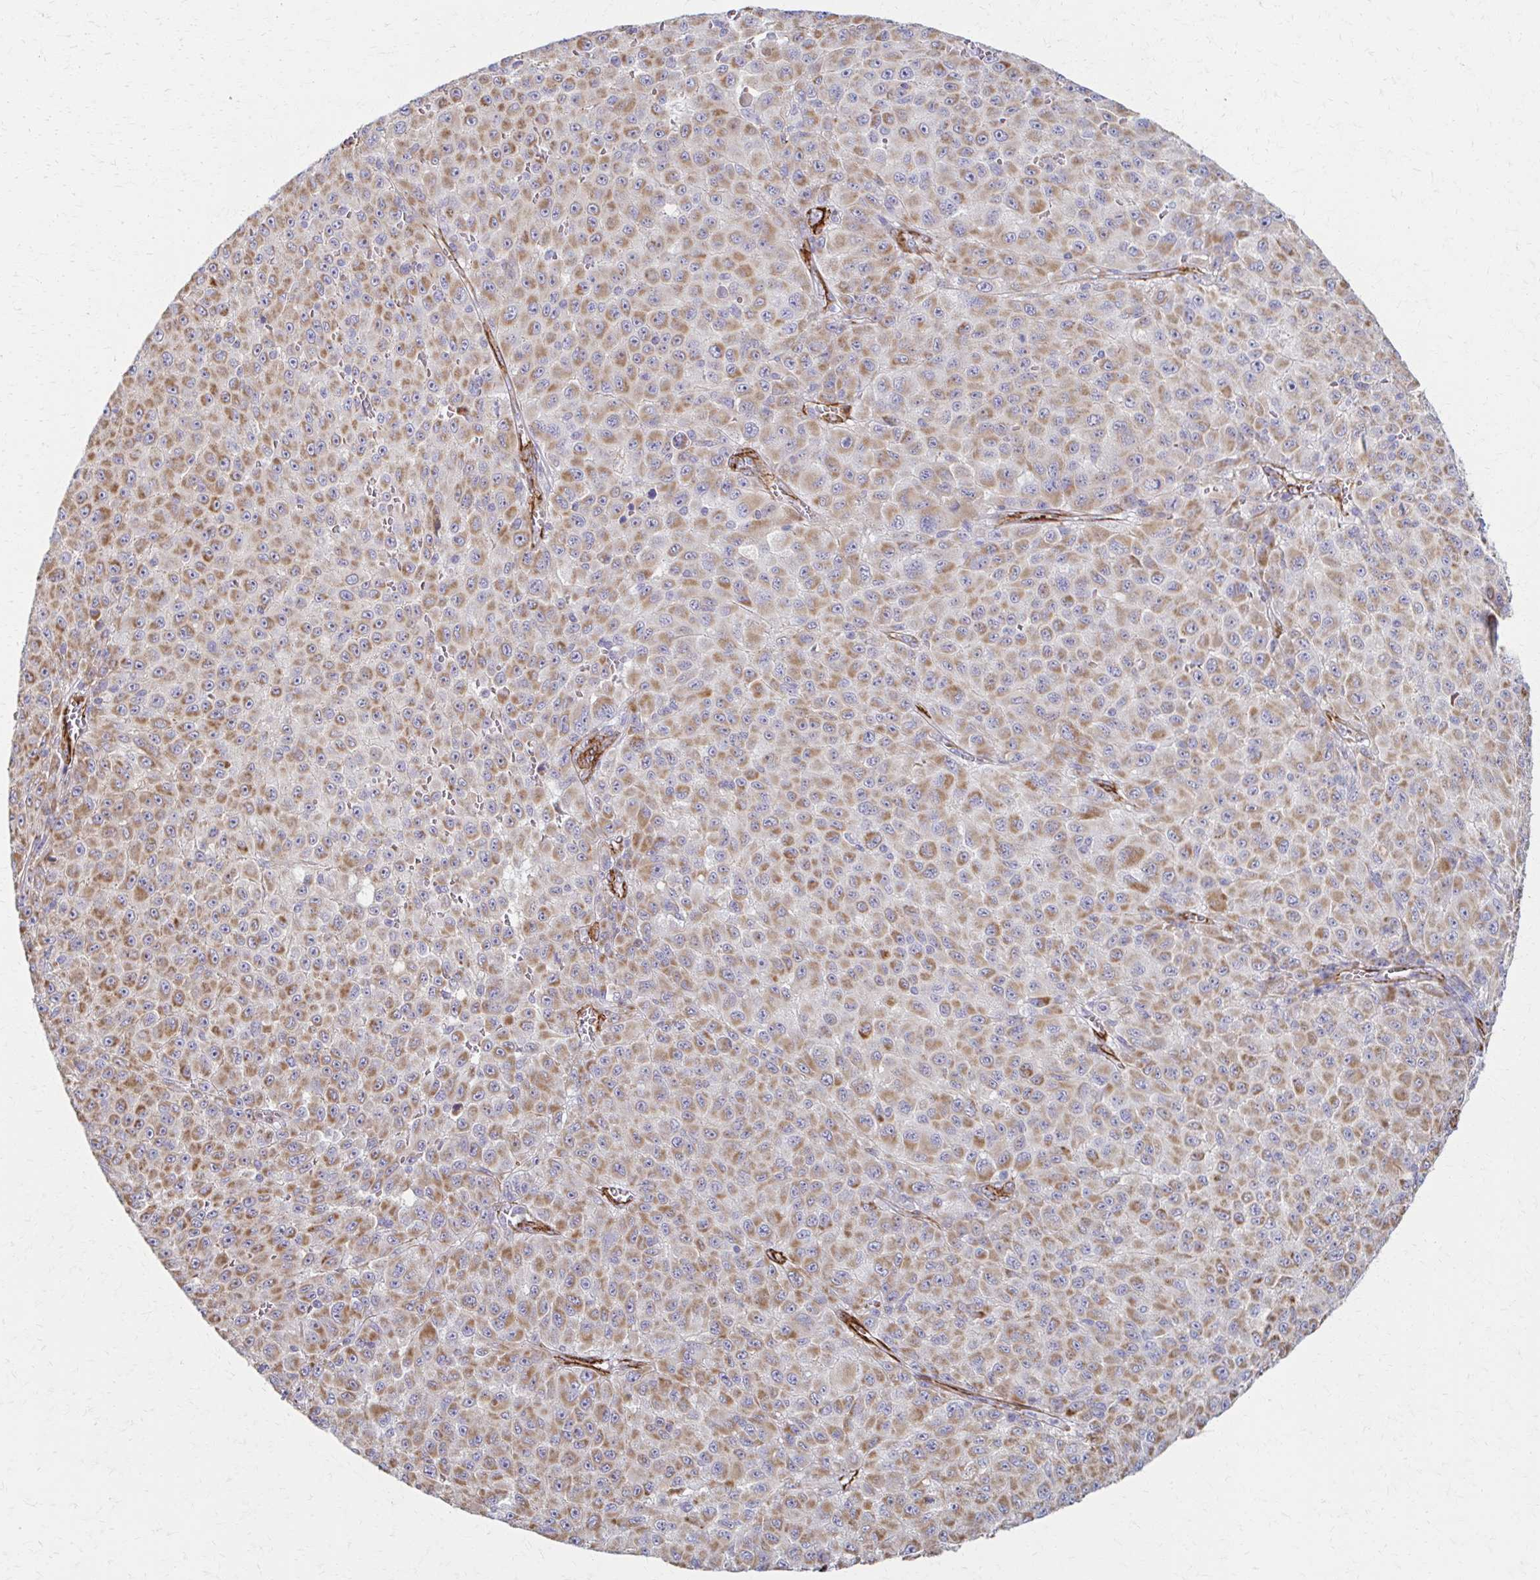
{"staining": {"intensity": "moderate", "quantity": ">75%", "location": "cytoplasmic/membranous"}, "tissue": "melanoma", "cell_type": "Tumor cells", "image_type": "cancer", "snomed": [{"axis": "morphology", "description": "Malignant melanoma, NOS"}, {"axis": "topography", "description": "Skin"}], "caption": "Moderate cytoplasmic/membranous protein positivity is appreciated in approximately >75% of tumor cells in malignant melanoma.", "gene": "TIMMDC1", "patient": {"sex": "male", "age": 73}}